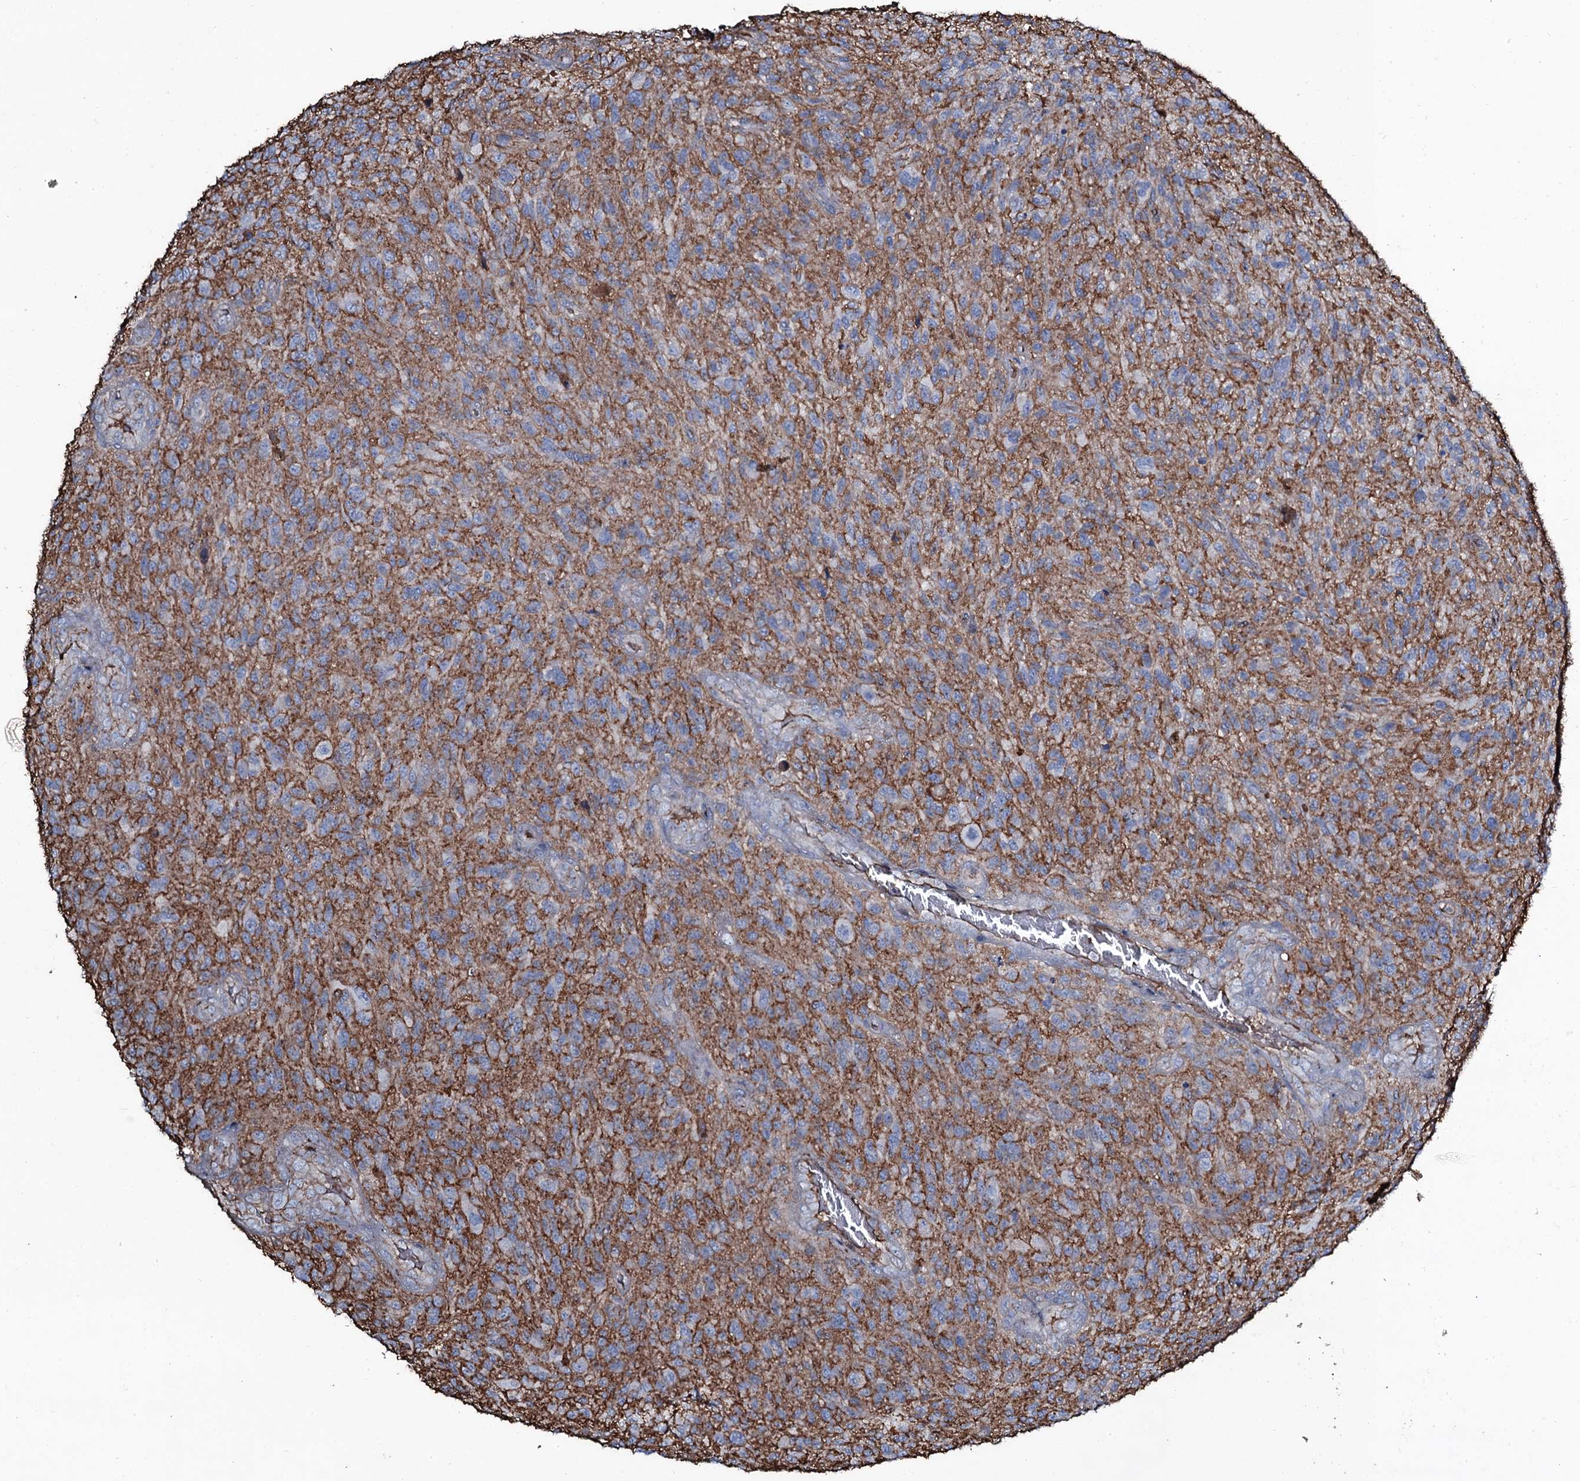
{"staining": {"intensity": "negative", "quantity": "none", "location": "none"}, "tissue": "glioma", "cell_type": "Tumor cells", "image_type": "cancer", "snomed": [{"axis": "morphology", "description": "Glioma, malignant, High grade"}, {"axis": "topography", "description": "Brain"}], "caption": "This histopathology image is of glioma stained with immunohistochemistry to label a protein in brown with the nuclei are counter-stained blue. There is no positivity in tumor cells.", "gene": "EDN1", "patient": {"sex": "male", "age": 47}}